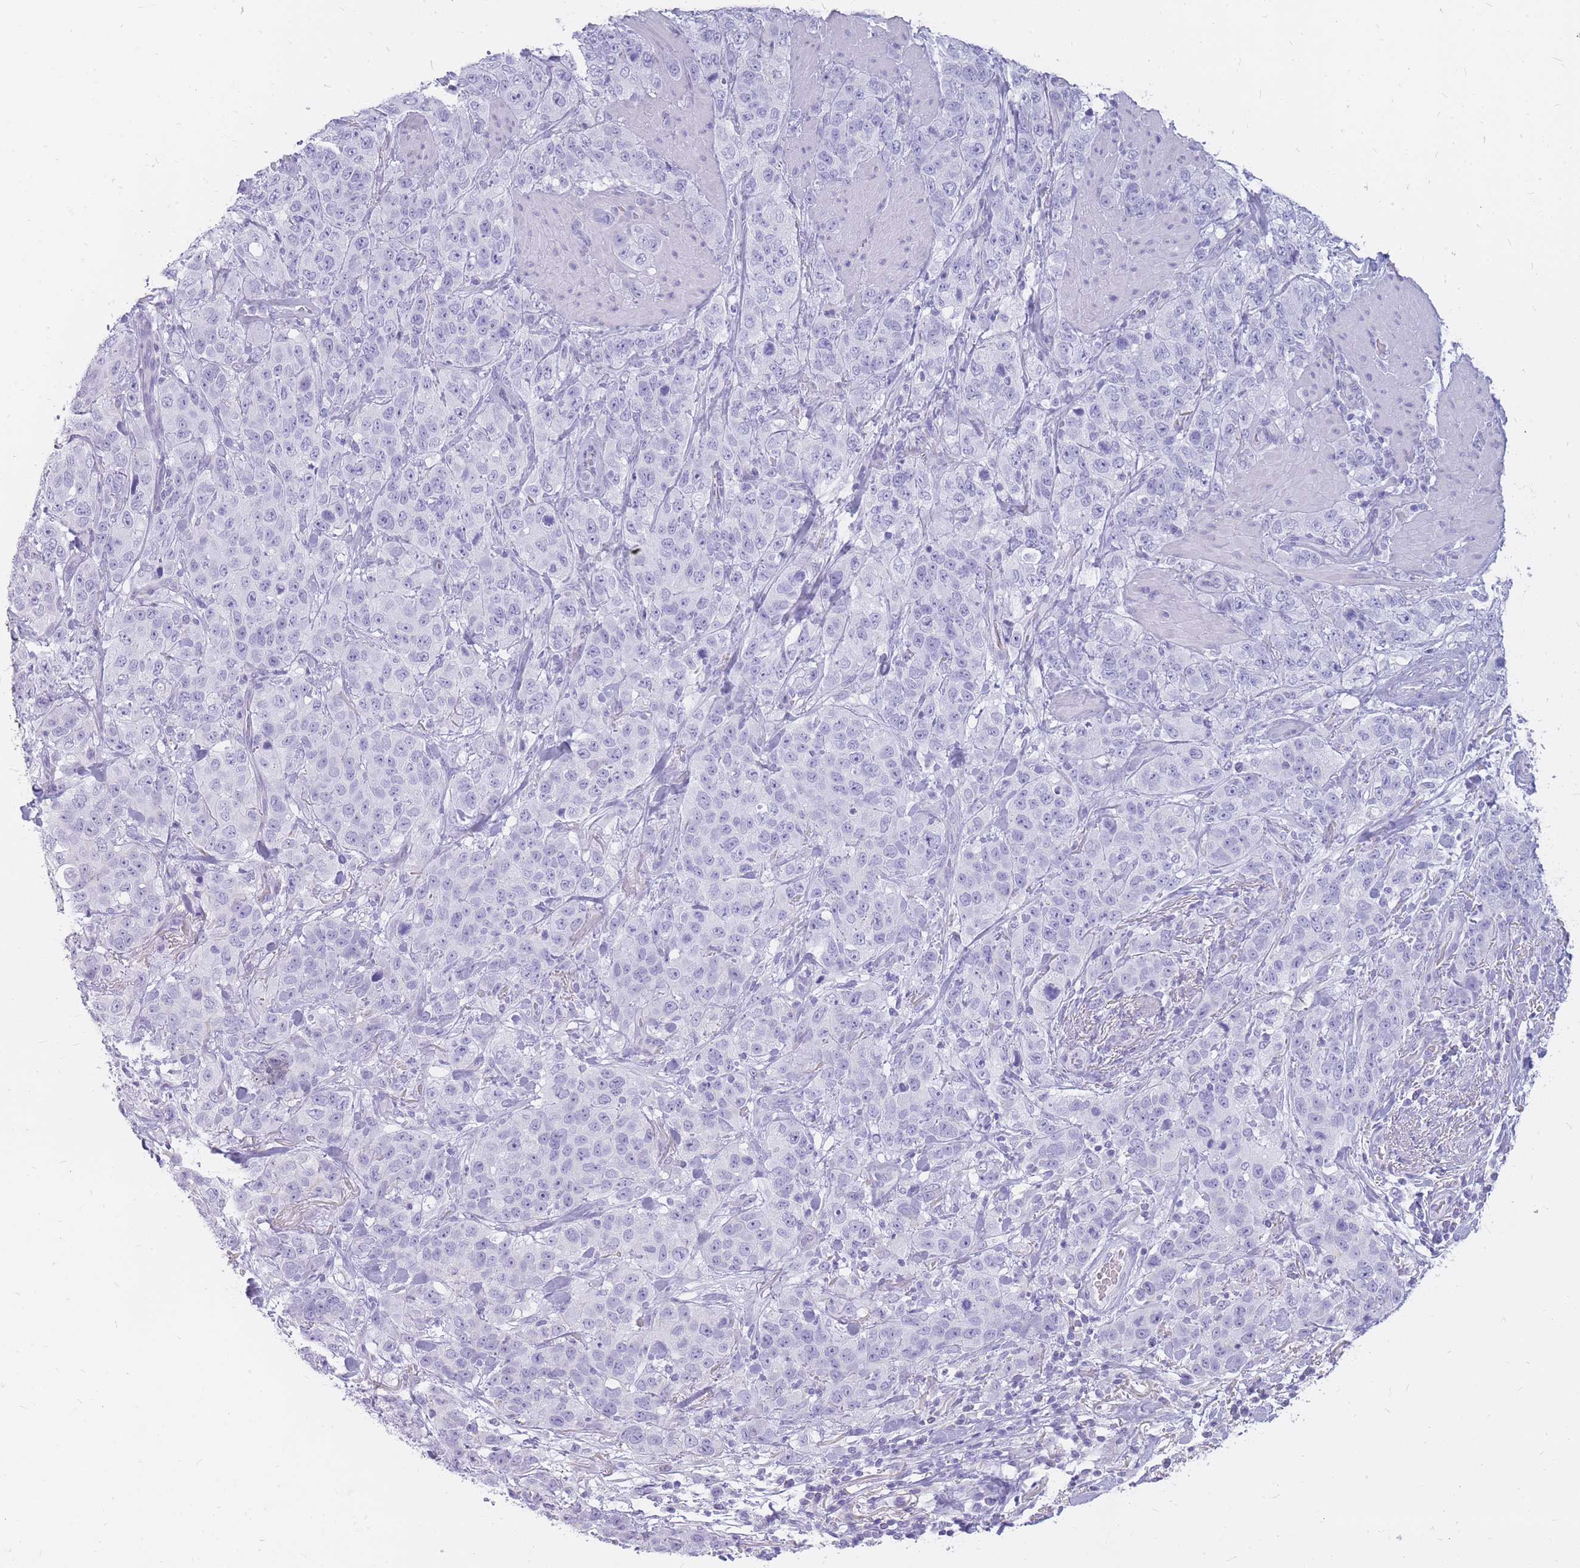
{"staining": {"intensity": "negative", "quantity": "none", "location": "none"}, "tissue": "stomach cancer", "cell_type": "Tumor cells", "image_type": "cancer", "snomed": [{"axis": "morphology", "description": "Adenocarcinoma, NOS"}, {"axis": "topography", "description": "Stomach"}], "caption": "Micrograph shows no protein expression in tumor cells of stomach cancer (adenocarcinoma) tissue.", "gene": "INS", "patient": {"sex": "male", "age": 48}}